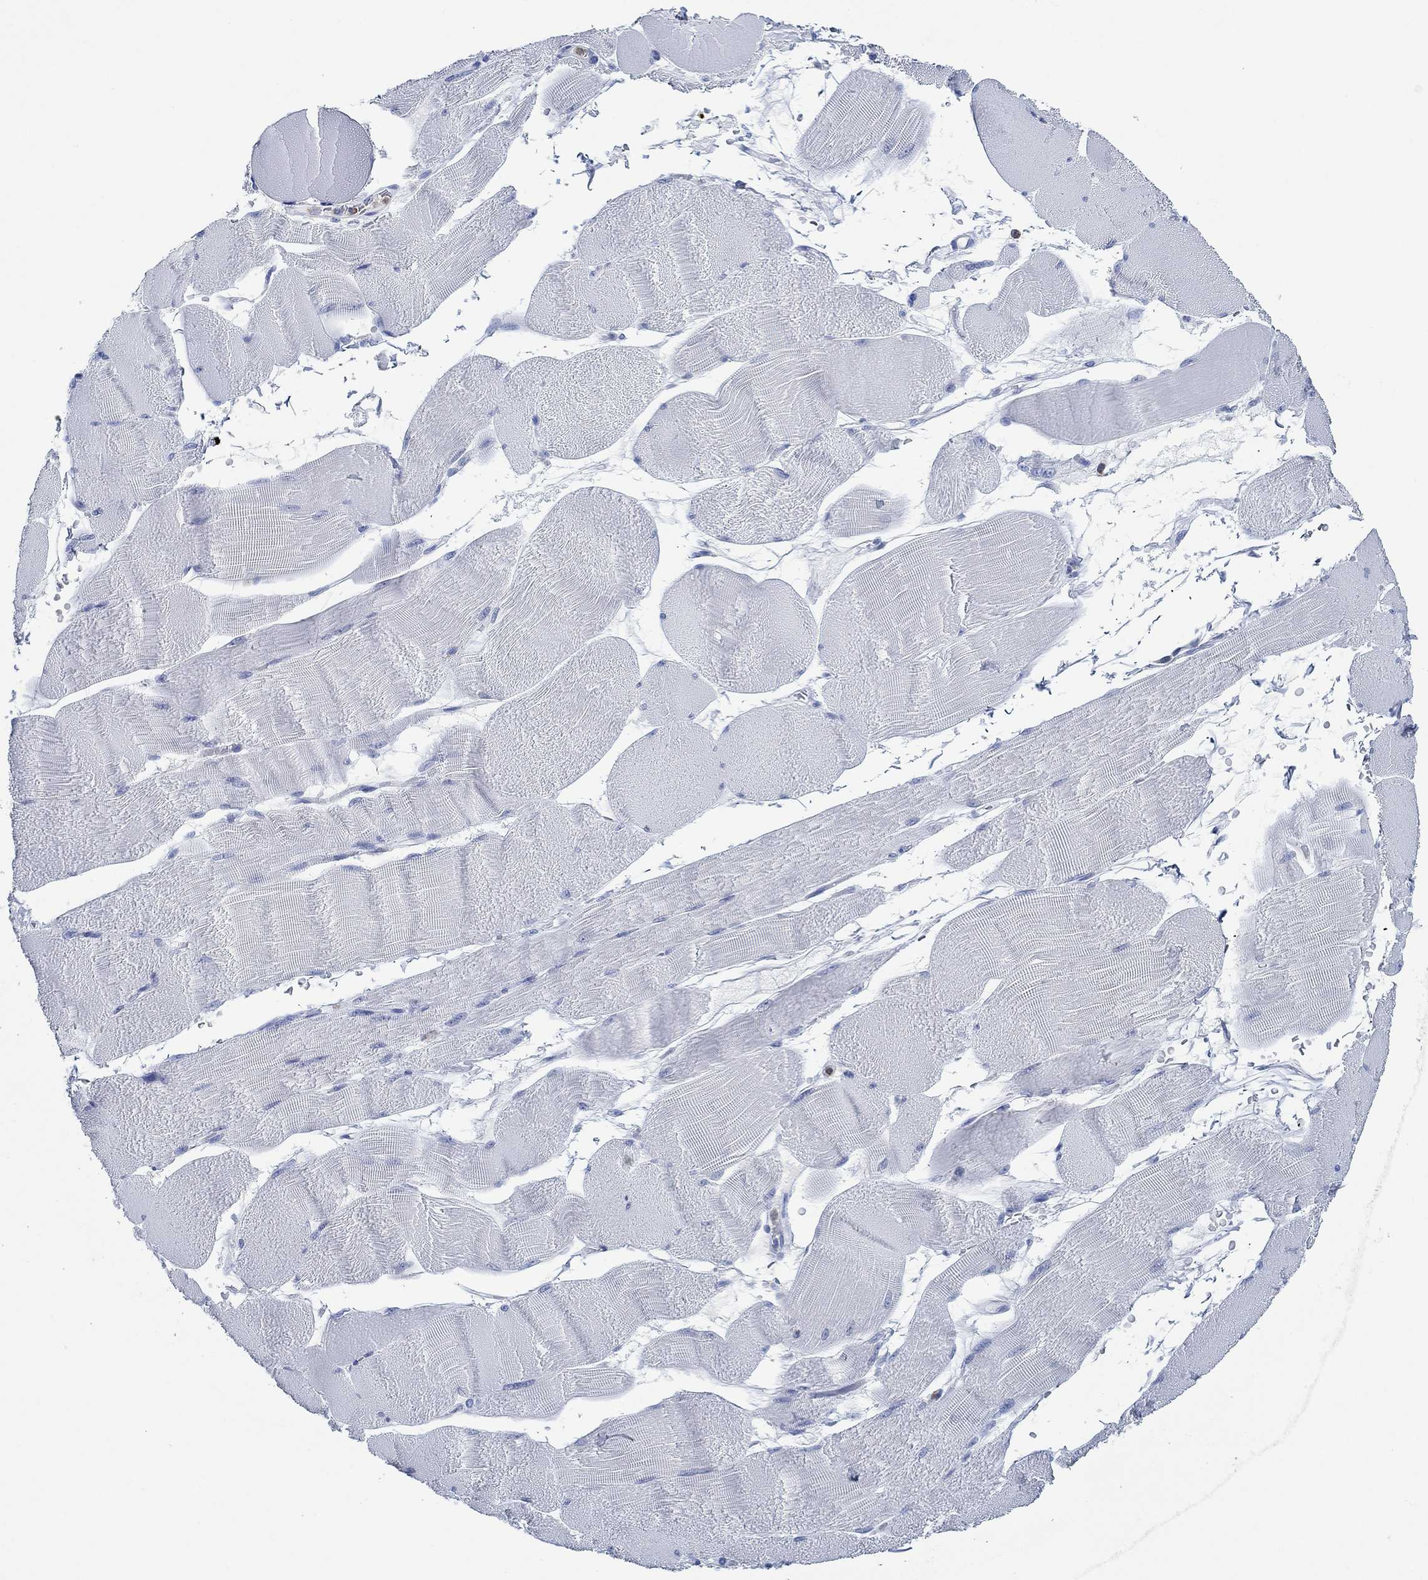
{"staining": {"intensity": "negative", "quantity": "none", "location": "none"}, "tissue": "skeletal muscle", "cell_type": "Myocytes", "image_type": "normal", "snomed": [{"axis": "morphology", "description": "Normal tissue, NOS"}, {"axis": "topography", "description": "Skeletal muscle"}], "caption": "Immunohistochemistry histopathology image of benign skeletal muscle: human skeletal muscle stained with DAB (3,3'-diaminobenzidine) exhibits no significant protein expression in myocytes.", "gene": "ZNF671", "patient": {"sex": "male", "age": 56}}